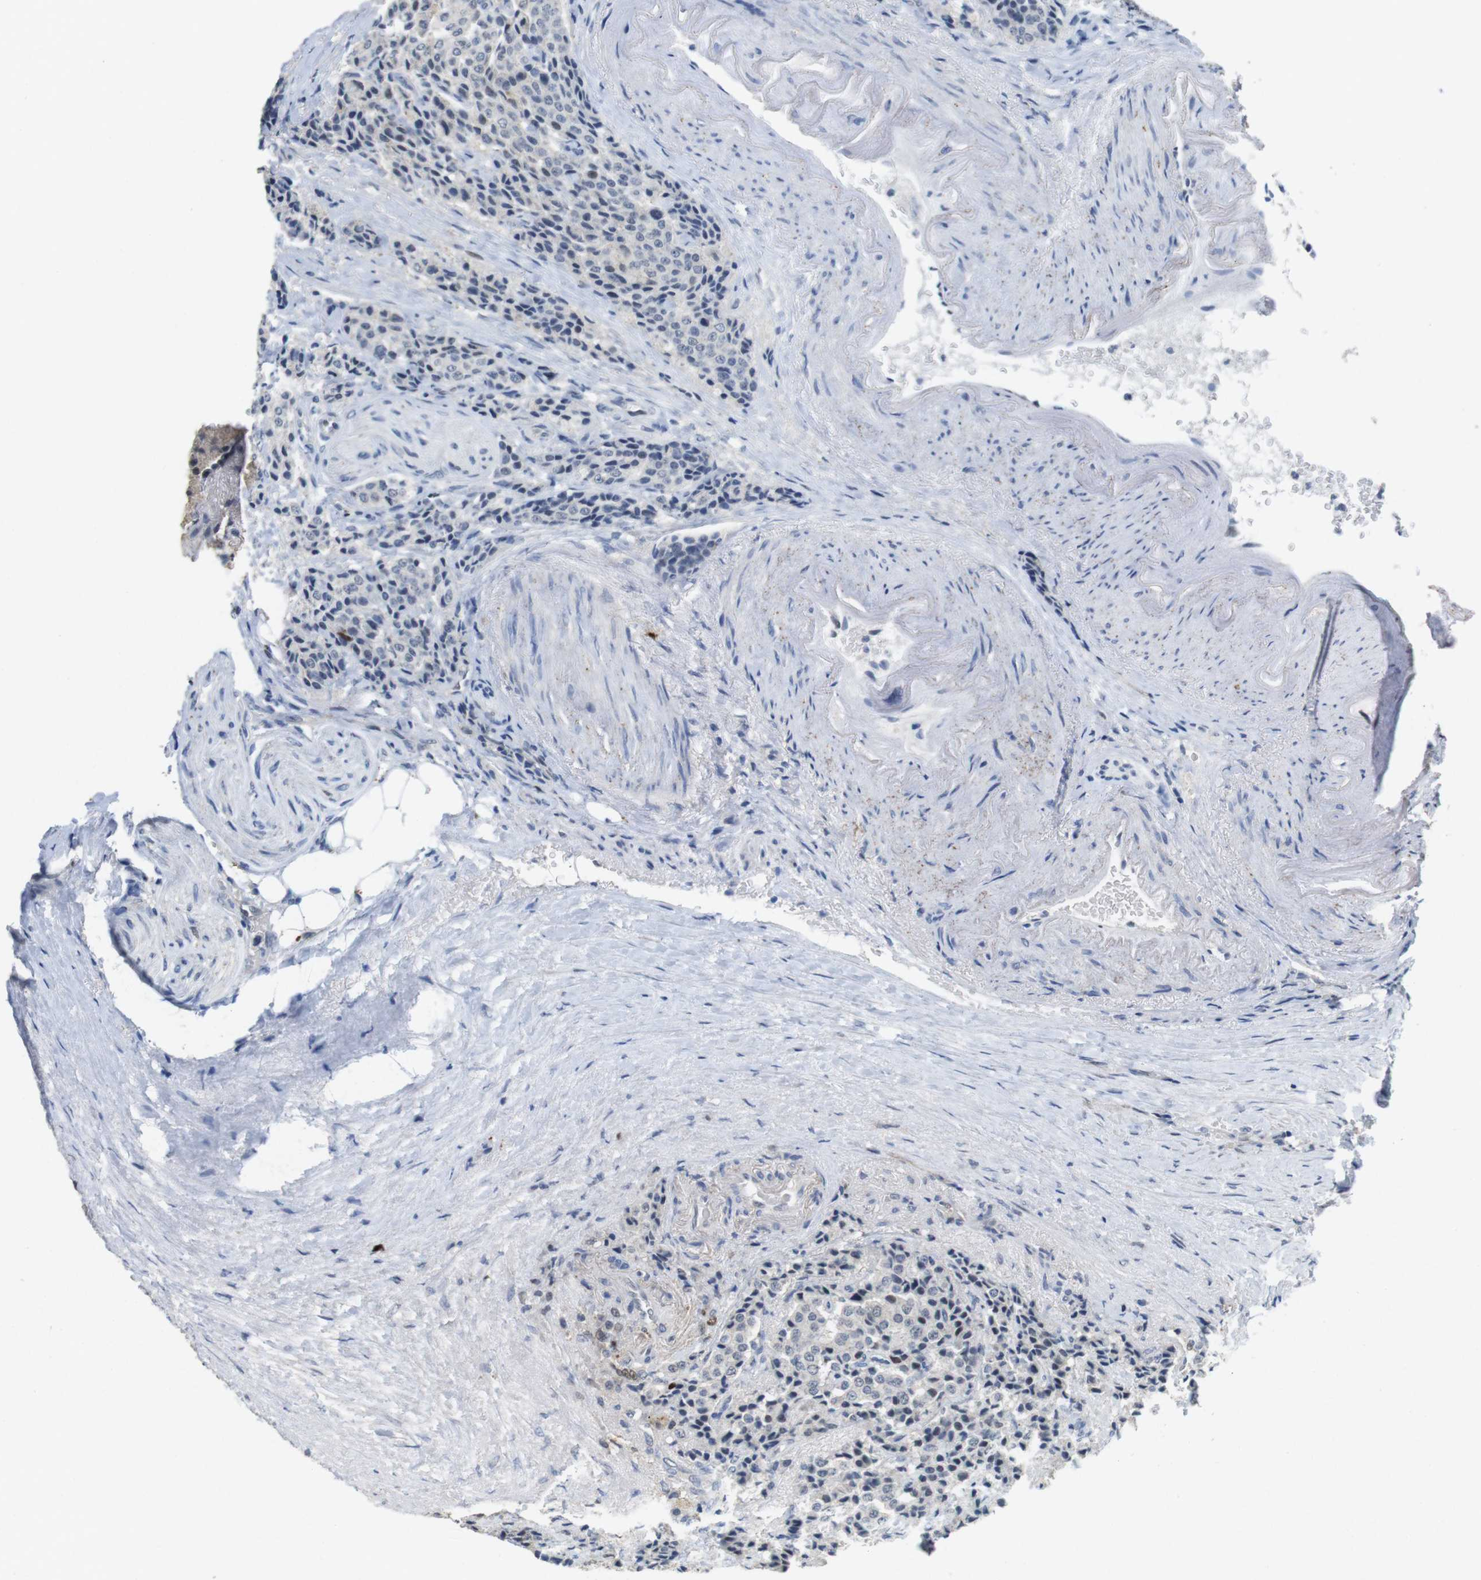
{"staining": {"intensity": "negative", "quantity": "none", "location": "none"}, "tissue": "carcinoid", "cell_type": "Tumor cells", "image_type": "cancer", "snomed": [{"axis": "morphology", "description": "Carcinoid, malignant, NOS"}, {"axis": "topography", "description": "Colon"}], "caption": "Immunohistochemical staining of human carcinoid reveals no significant positivity in tumor cells.", "gene": "KPNA2", "patient": {"sex": "female", "age": 61}}